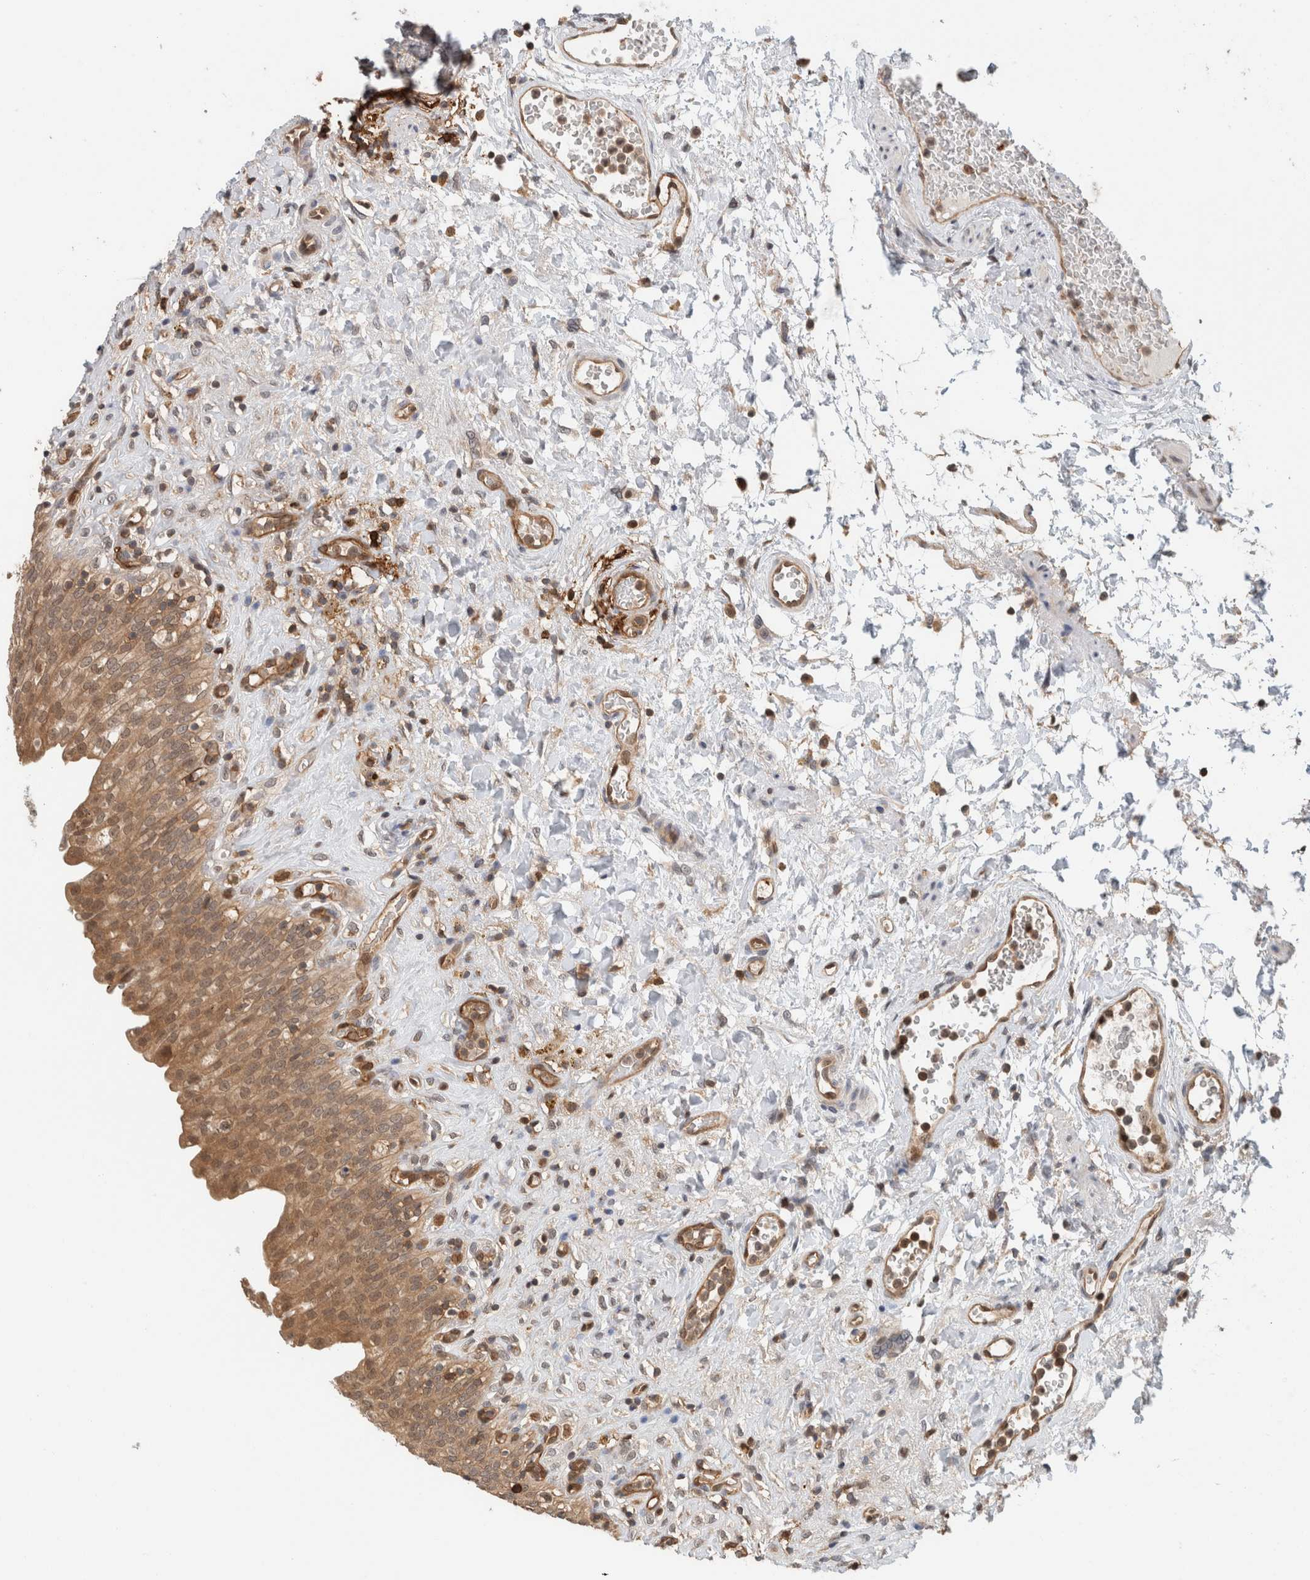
{"staining": {"intensity": "moderate", "quantity": ">75%", "location": "cytoplasmic/membranous,nuclear"}, "tissue": "urinary bladder", "cell_type": "Urothelial cells", "image_type": "normal", "snomed": [{"axis": "morphology", "description": "Urothelial carcinoma, High grade"}, {"axis": "topography", "description": "Urinary bladder"}], "caption": "This is a photomicrograph of immunohistochemistry staining of benign urinary bladder, which shows moderate positivity in the cytoplasmic/membranous,nuclear of urothelial cells.", "gene": "PFDN4", "patient": {"sex": "male", "age": 46}}